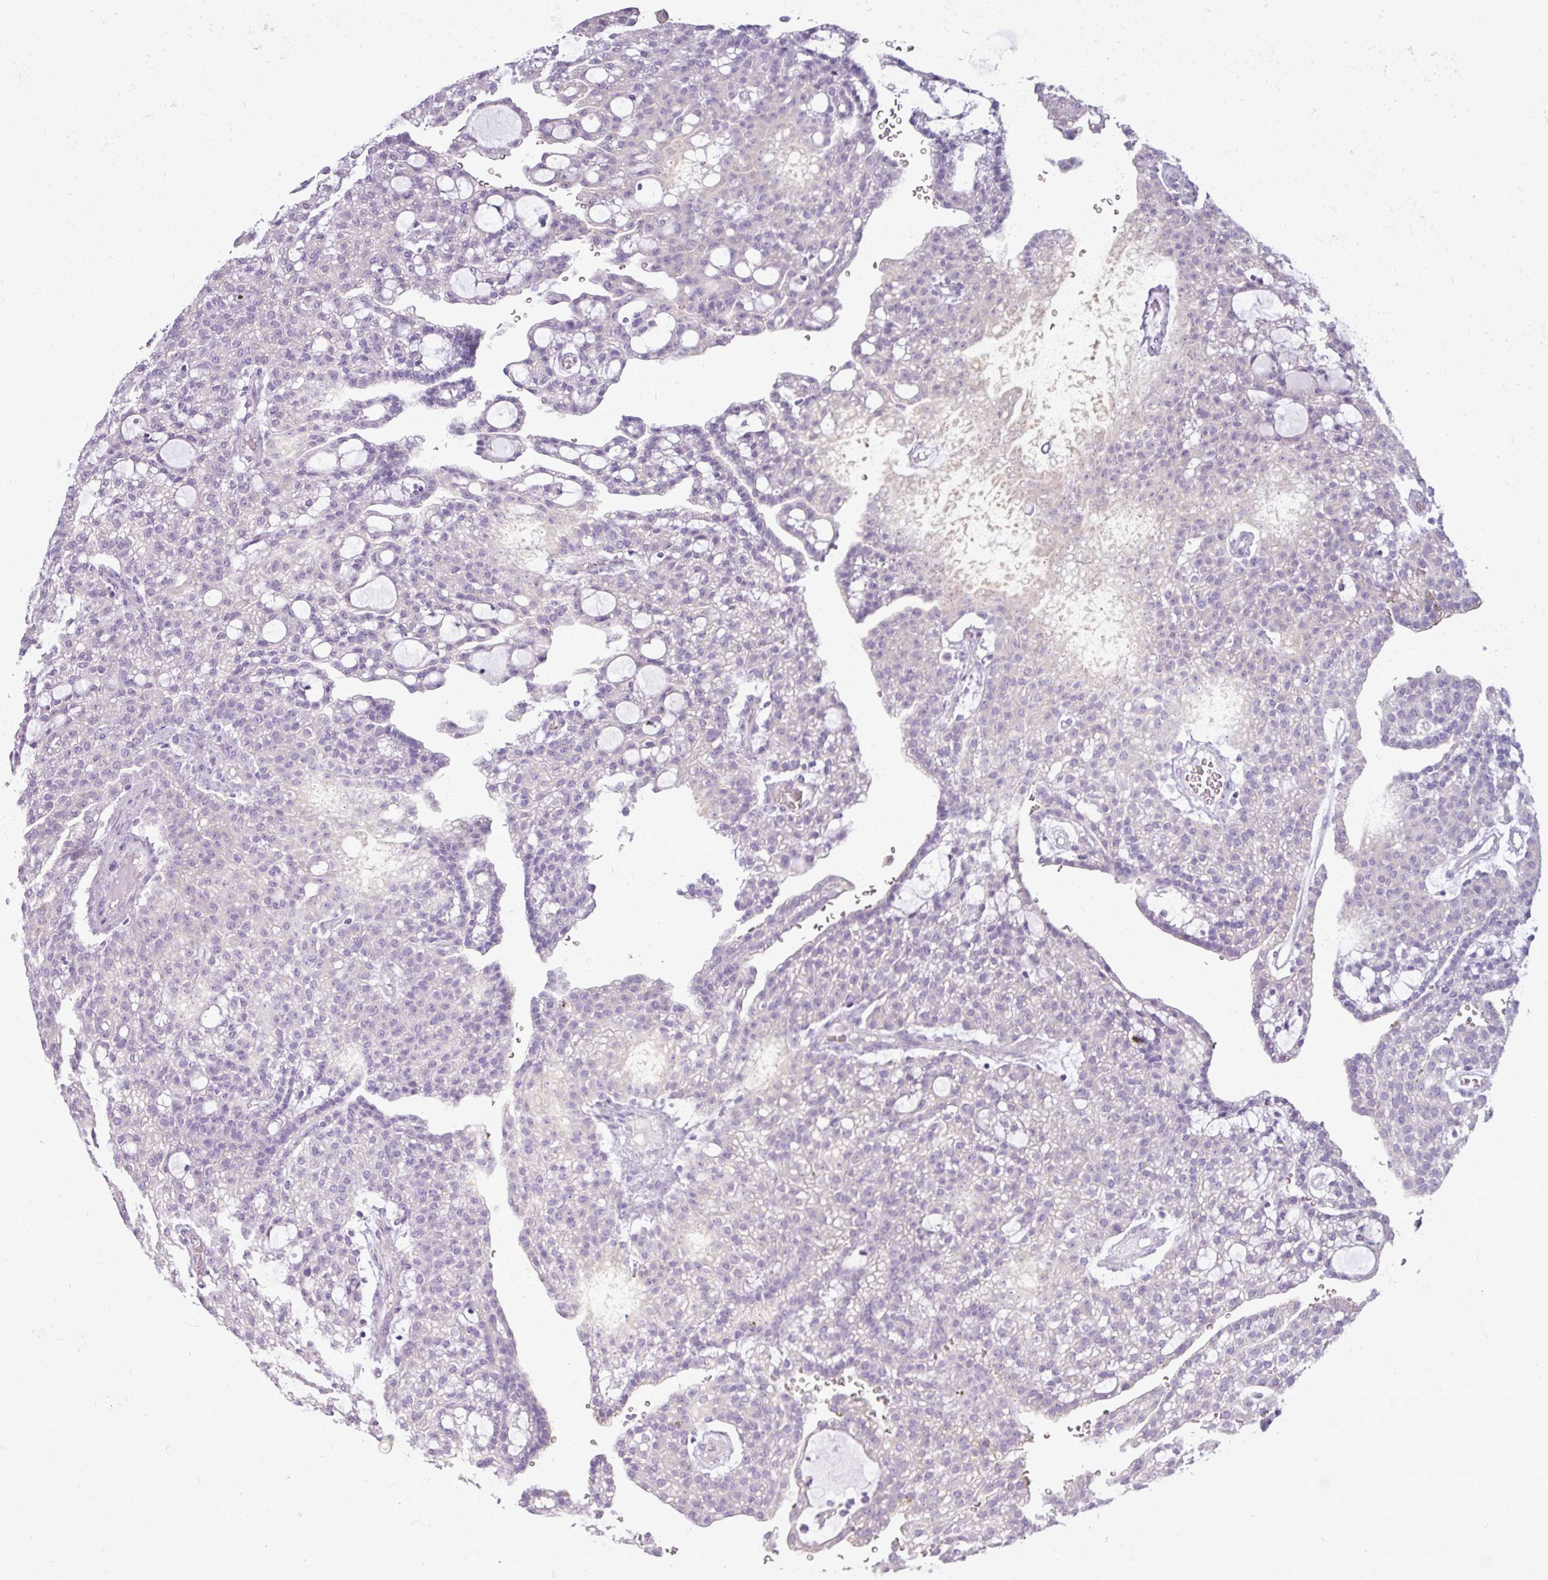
{"staining": {"intensity": "negative", "quantity": "none", "location": "none"}, "tissue": "renal cancer", "cell_type": "Tumor cells", "image_type": "cancer", "snomed": [{"axis": "morphology", "description": "Adenocarcinoma, NOS"}, {"axis": "topography", "description": "Kidney"}], "caption": "Tumor cells show no significant protein expression in adenocarcinoma (renal). Brightfield microscopy of immunohistochemistry stained with DAB (brown) and hematoxylin (blue), captured at high magnification.", "gene": "DNAAF9", "patient": {"sex": "male", "age": 63}}